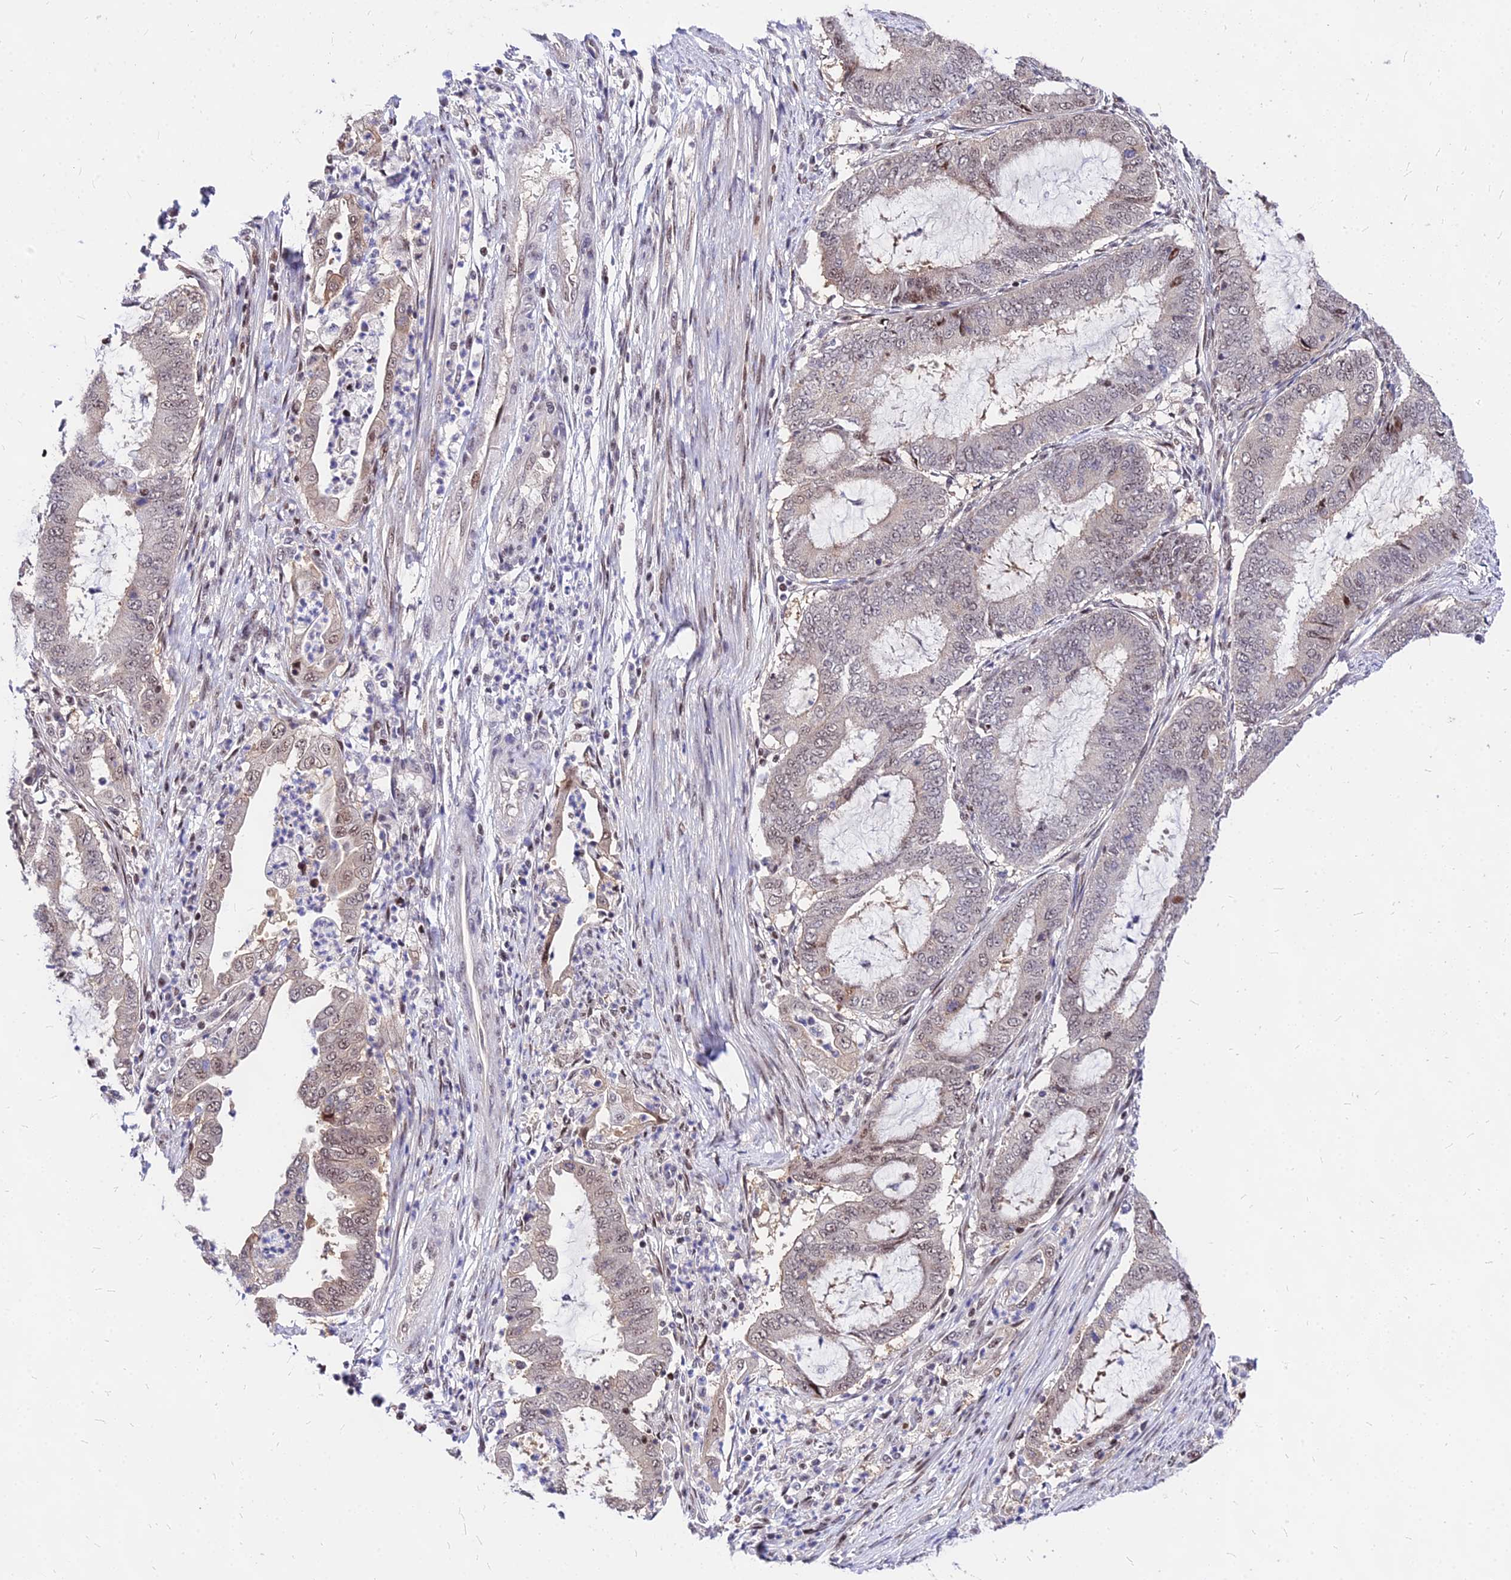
{"staining": {"intensity": "weak", "quantity": "25%-75%", "location": "nuclear"}, "tissue": "endometrial cancer", "cell_type": "Tumor cells", "image_type": "cancer", "snomed": [{"axis": "morphology", "description": "Adenocarcinoma, NOS"}, {"axis": "topography", "description": "Endometrium"}], "caption": "This is an image of immunohistochemistry staining of adenocarcinoma (endometrial), which shows weak expression in the nuclear of tumor cells.", "gene": "DDX55", "patient": {"sex": "female", "age": 51}}